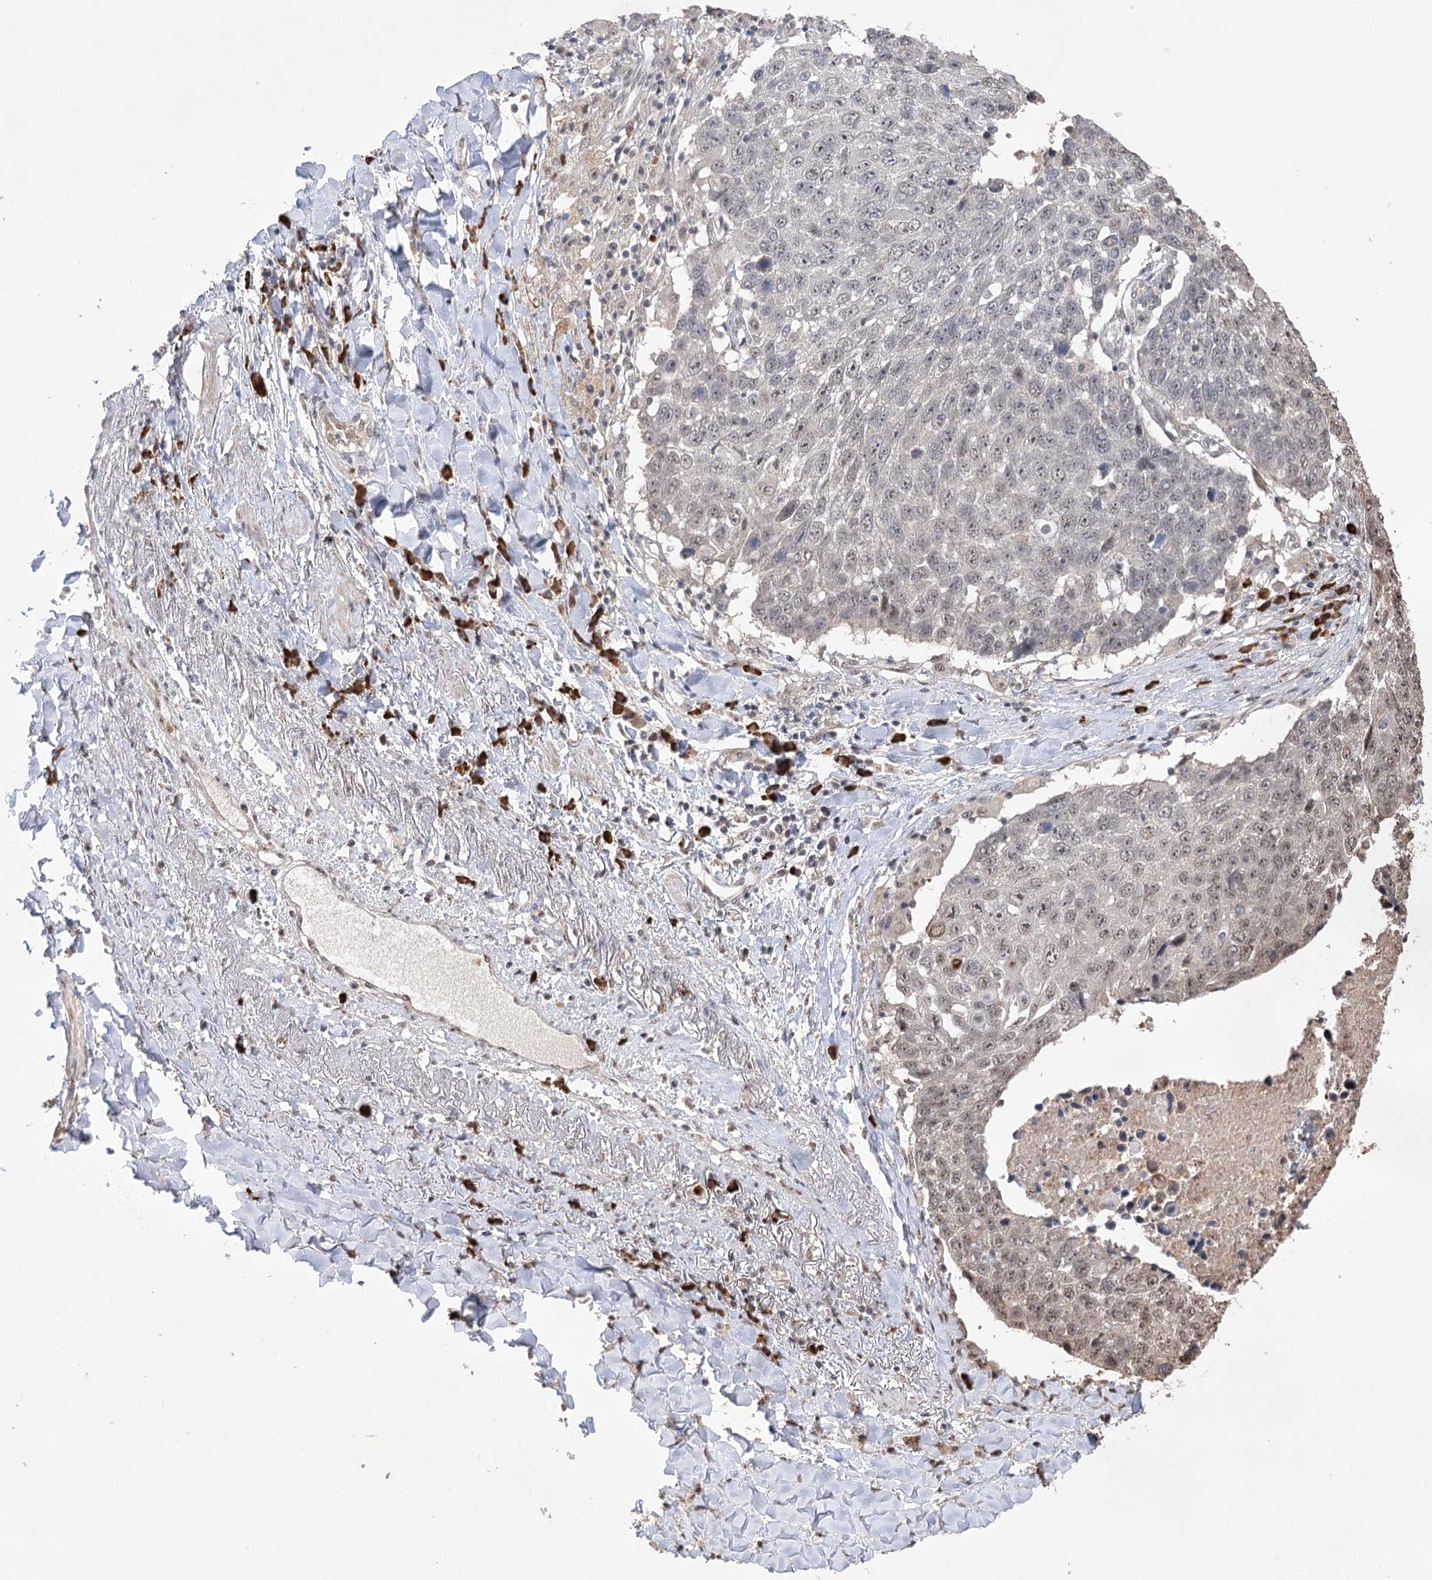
{"staining": {"intensity": "weak", "quantity": "<25%", "location": "nuclear"}, "tissue": "lung cancer", "cell_type": "Tumor cells", "image_type": "cancer", "snomed": [{"axis": "morphology", "description": "Squamous cell carcinoma, NOS"}, {"axis": "topography", "description": "Lung"}], "caption": "Histopathology image shows no protein staining in tumor cells of lung cancer (squamous cell carcinoma) tissue.", "gene": "PYROXD1", "patient": {"sex": "male", "age": 66}}